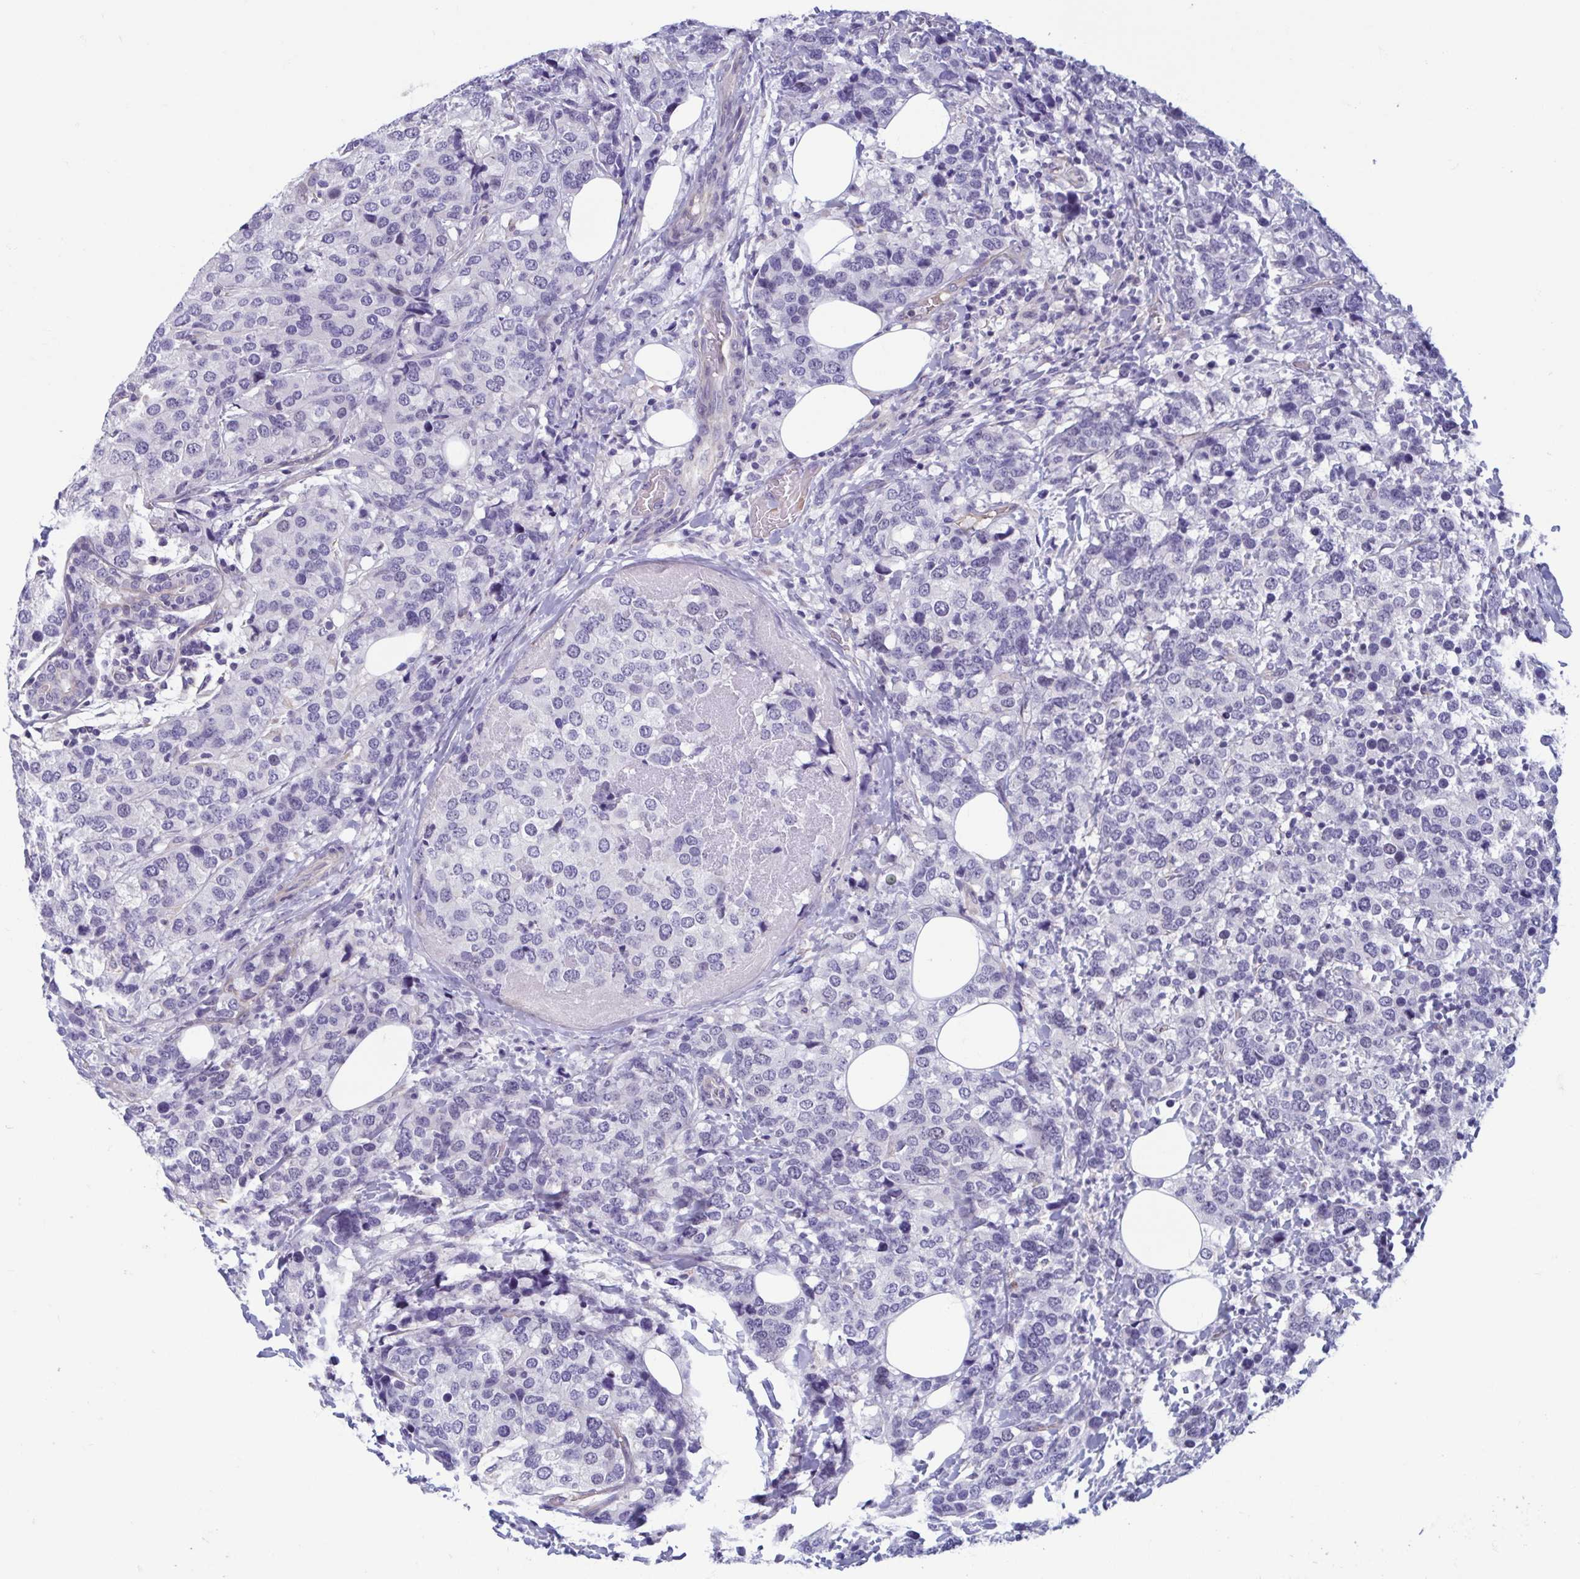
{"staining": {"intensity": "negative", "quantity": "none", "location": "none"}, "tissue": "breast cancer", "cell_type": "Tumor cells", "image_type": "cancer", "snomed": [{"axis": "morphology", "description": "Lobular carcinoma"}, {"axis": "topography", "description": "Breast"}], "caption": "IHC of lobular carcinoma (breast) displays no expression in tumor cells.", "gene": "MORC4", "patient": {"sex": "female", "age": 59}}